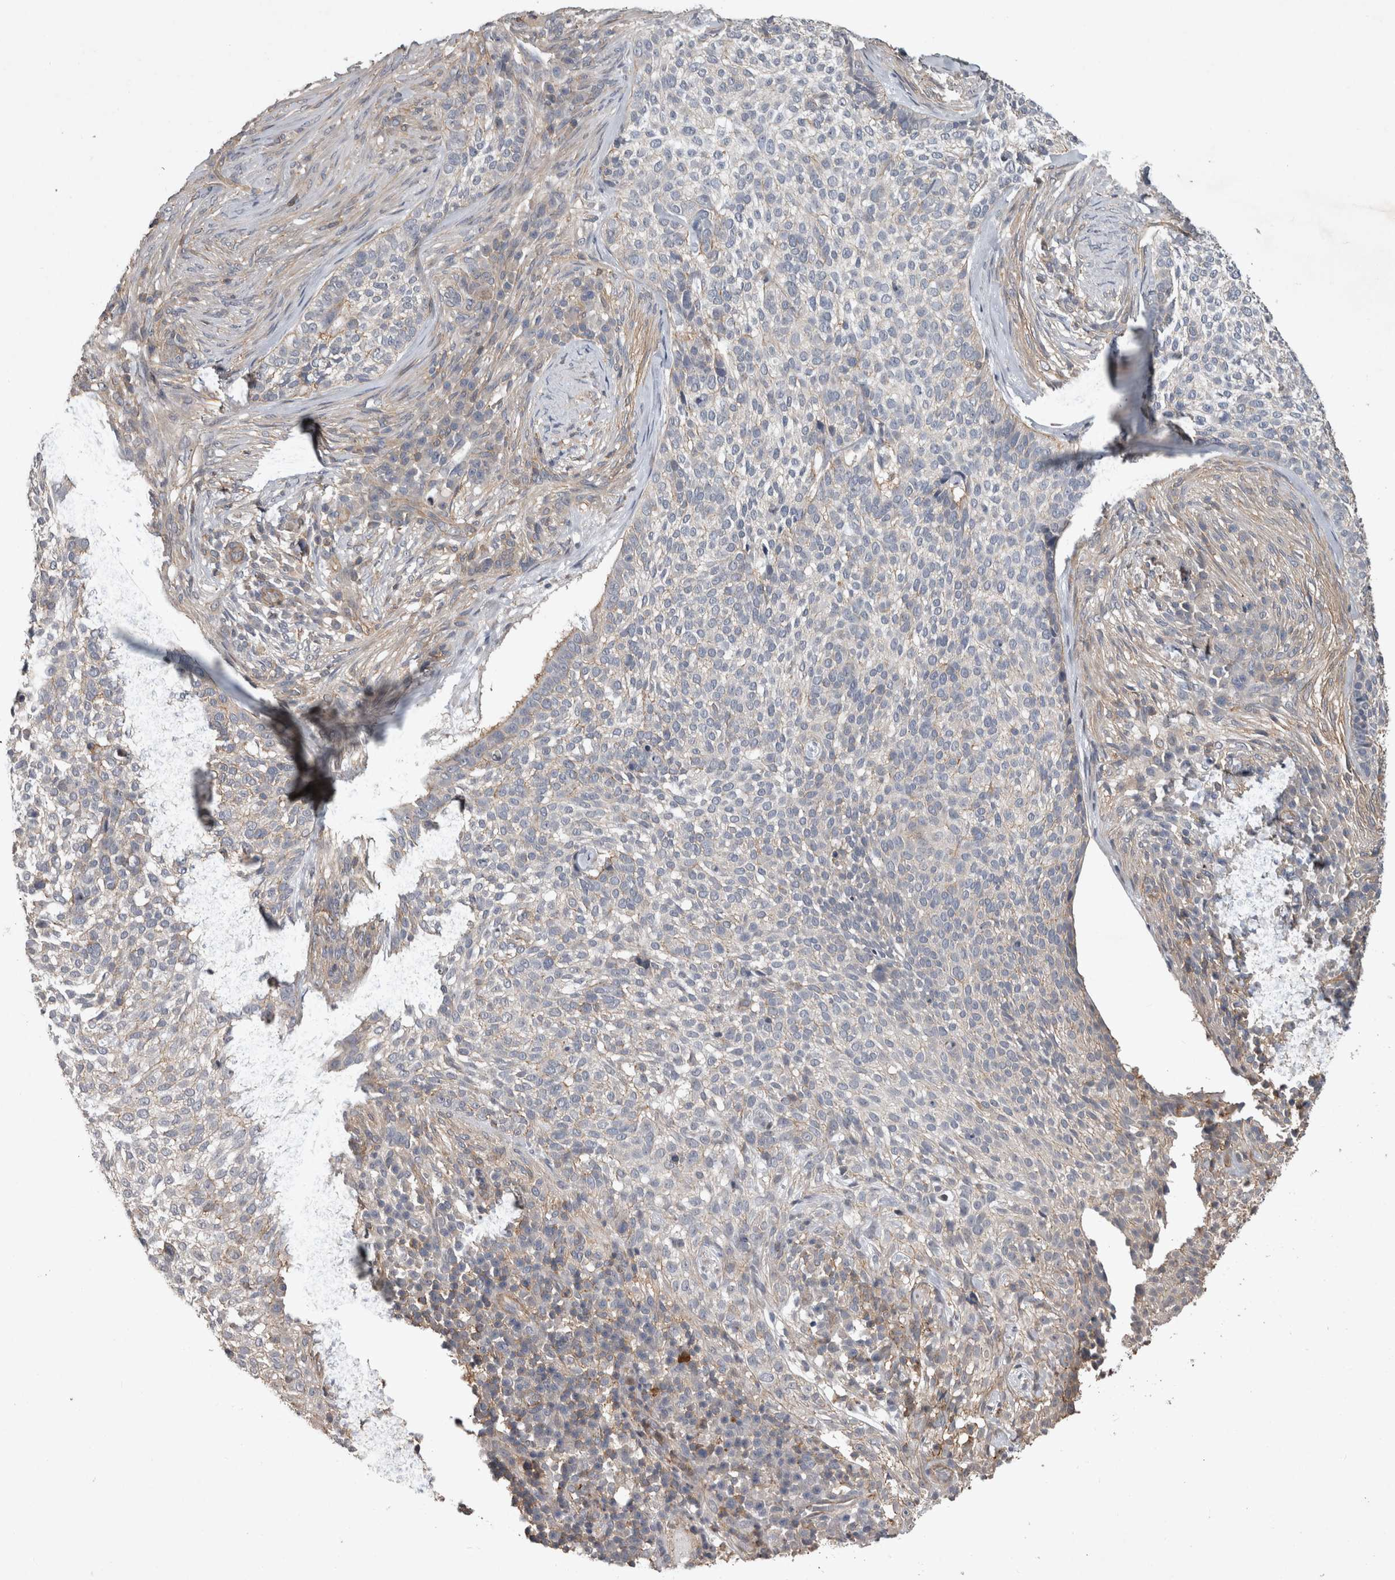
{"staining": {"intensity": "negative", "quantity": "none", "location": "none"}, "tissue": "skin cancer", "cell_type": "Tumor cells", "image_type": "cancer", "snomed": [{"axis": "morphology", "description": "Basal cell carcinoma"}, {"axis": "topography", "description": "Skin"}], "caption": "A photomicrograph of human skin cancer (basal cell carcinoma) is negative for staining in tumor cells.", "gene": "SPATA48", "patient": {"sex": "female", "age": 64}}